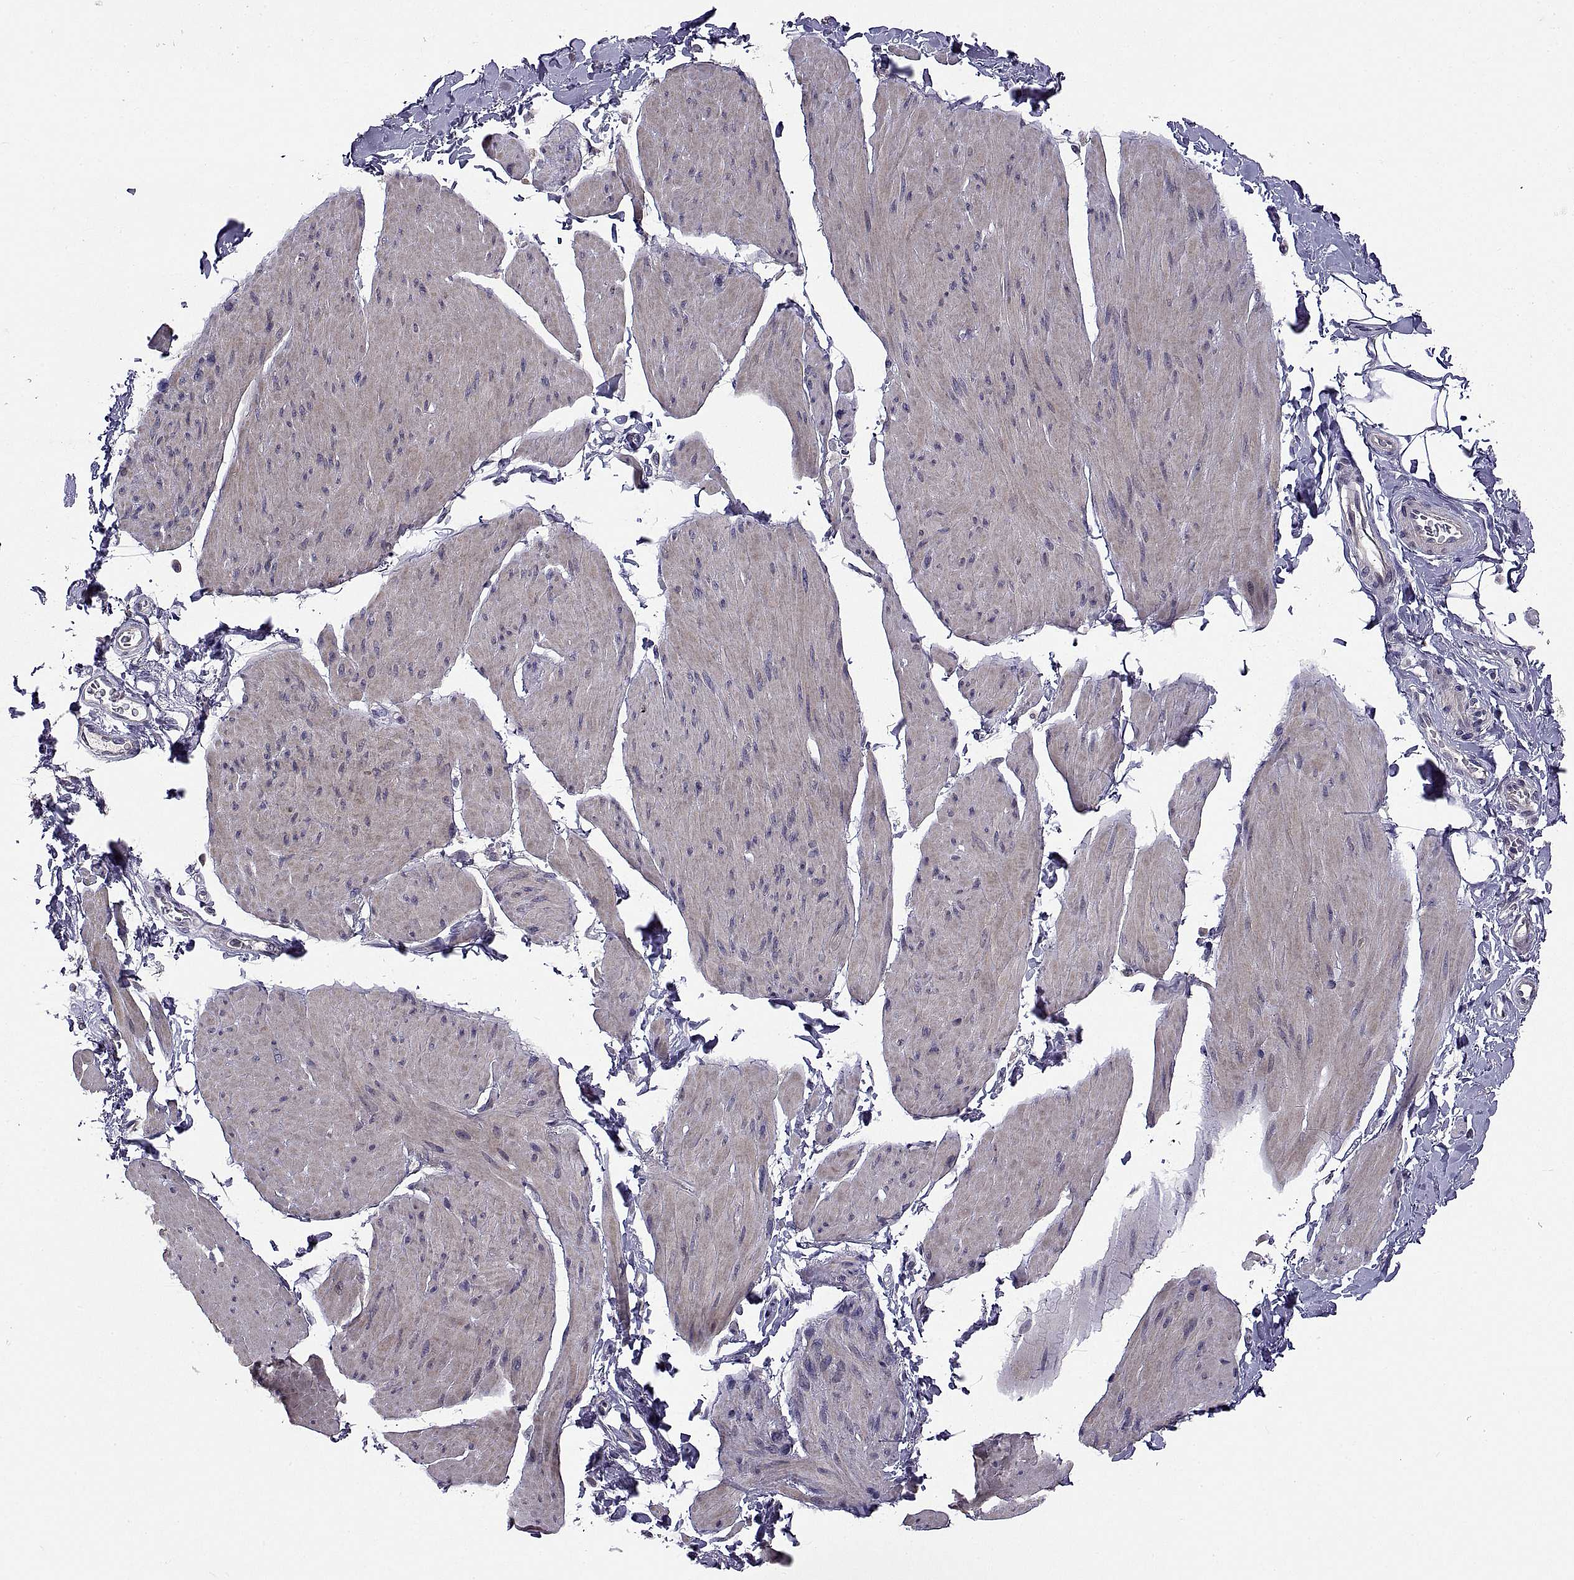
{"staining": {"intensity": "weak", "quantity": "25%-75%", "location": "cytoplasmic/membranous"}, "tissue": "smooth muscle", "cell_type": "Smooth muscle cells", "image_type": "normal", "snomed": [{"axis": "morphology", "description": "Normal tissue, NOS"}, {"axis": "topography", "description": "Adipose tissue"}, {"axis": "topography", "description": "Smooth muscle"}, {"axis": "topography", "description": "Peripheral nerve tissue"}], "caption": "This histopathology image shows immunohistochemistry staining of unremarkable human smooth muscle, with low weak cytoplasmic/membranous staining in about 25%-75% of smooth muscle cells.", "gene": "NPTX2", "patient": {"sex": "male", "age": 83}}